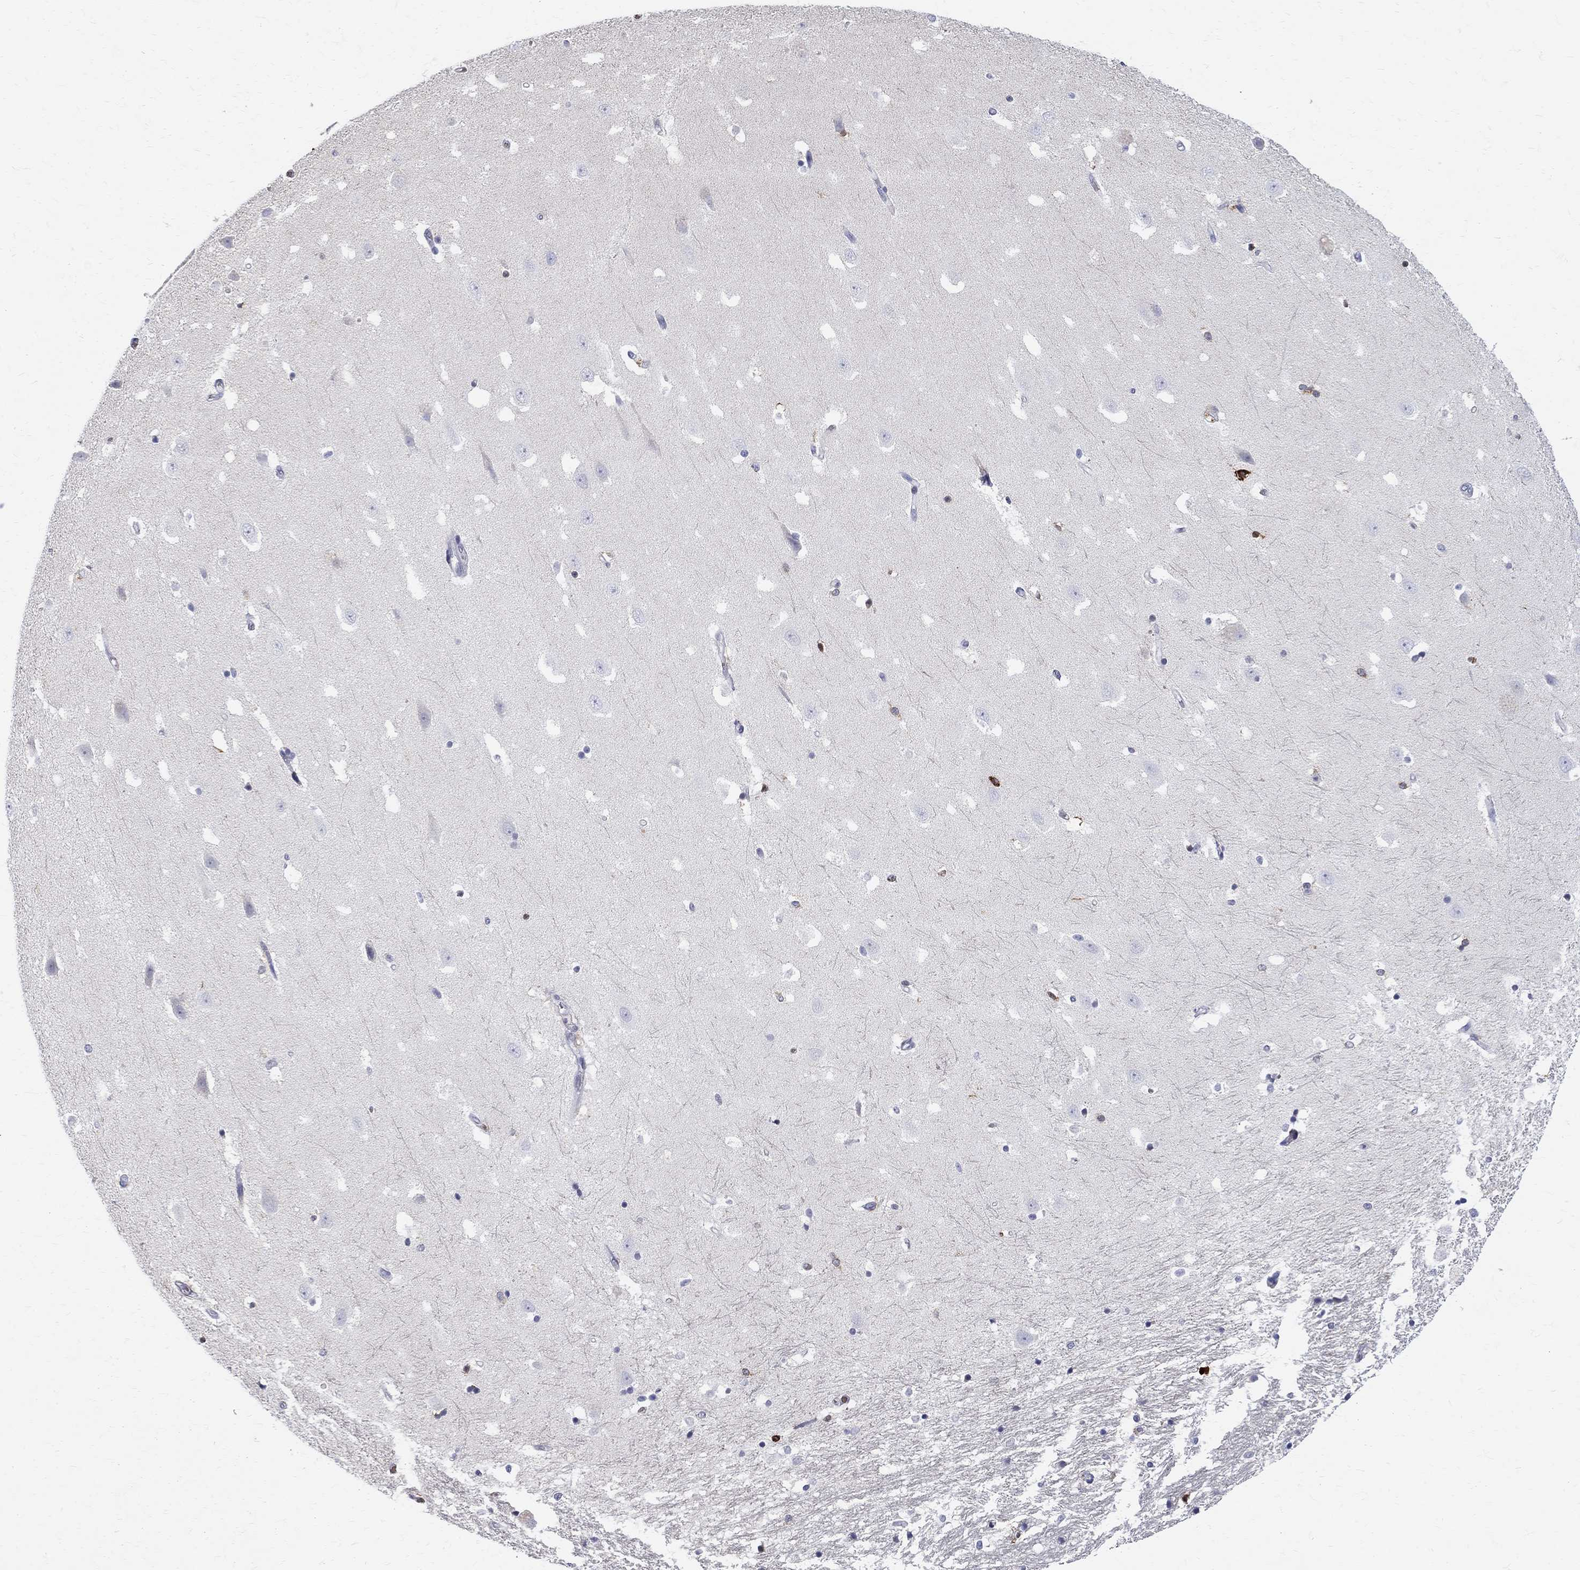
{"staining": {"intensity": "moderate", "quantity": "<25%", "location": "cytoplasmic/membranous"}, "tissue": "hippocampus", "cell_type": "Glial cells", "image_type": "normal", "snomed": [{"axis": "morphology", "description": "Normal tissue, NOS"}, {"axis": "topography", "description": "Hippocampus"}], "caption": "The image demonstrates staining of normal hippocampus, revealing moderate cytoplasmic/membranous protein expression (brown color) within glial cells.", "gene": "AGER", "patient": {"sex": "male", "age": 49}}